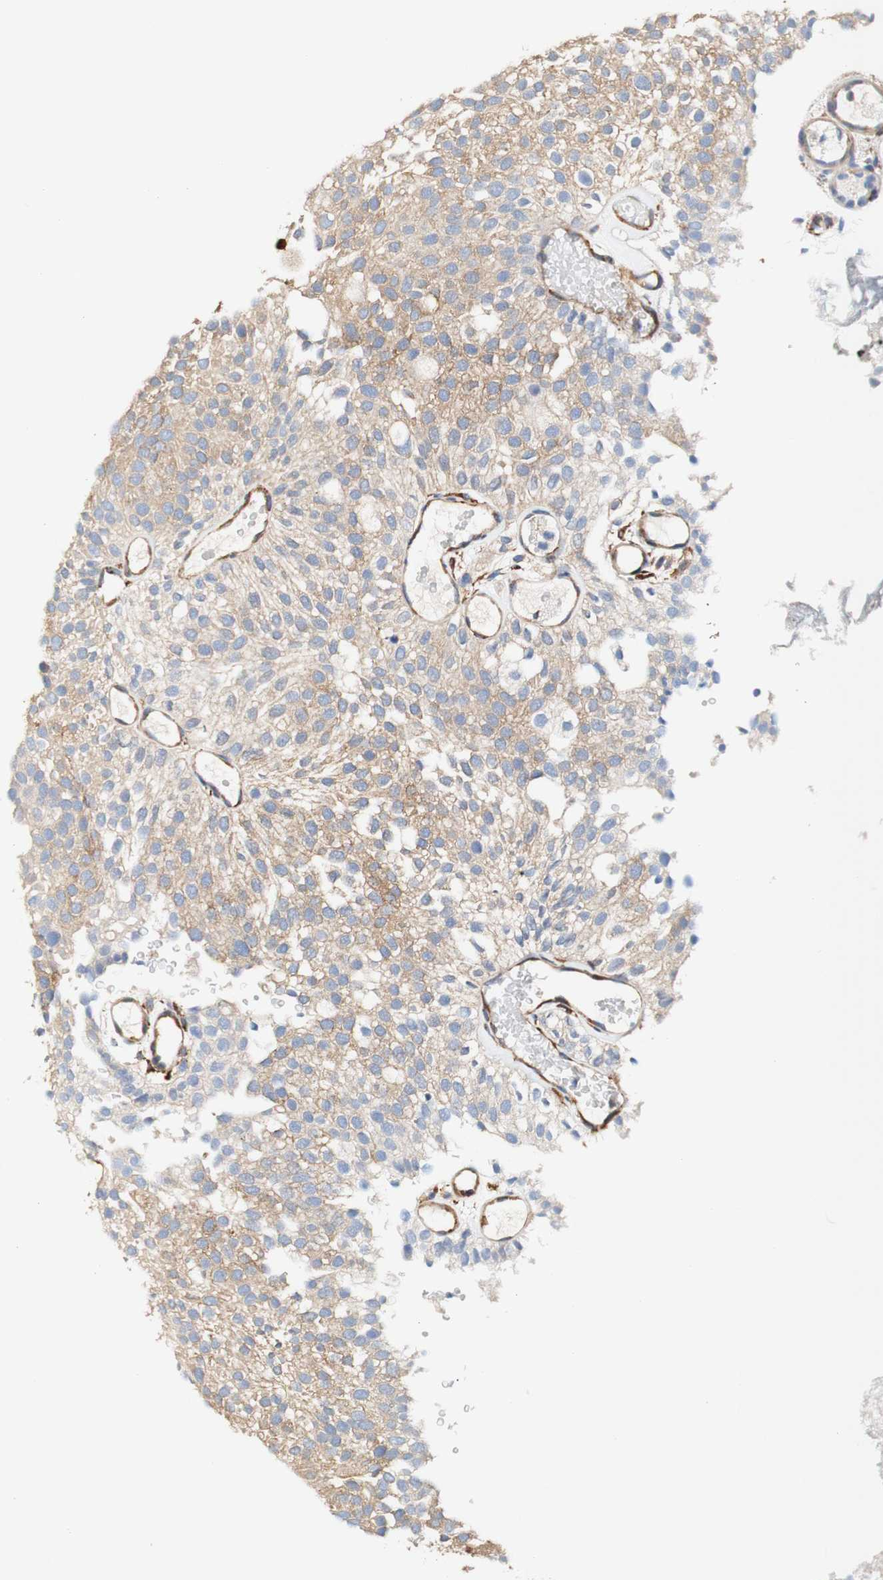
{"staining": {"intensity": "weak", "quantity": "25%-75%", "location": "cytoplasmic/membranous"}, "tissue": "urothelial cancer", "cell_type": "Tumor cells", "image_type": "cancer", "snomed": [{"axis": "morphology", "description": "Urothelial carcinoma, Low grade"}, {"axis": "topography", "description": "Urinary bladder"}], "caption": "Human low-grade urothelial carcinoma stained with a protein marker shows weak staining in tumor cells.", "gene": "EIF2AK4", "patient": {"sex": "male", "age": 78}}